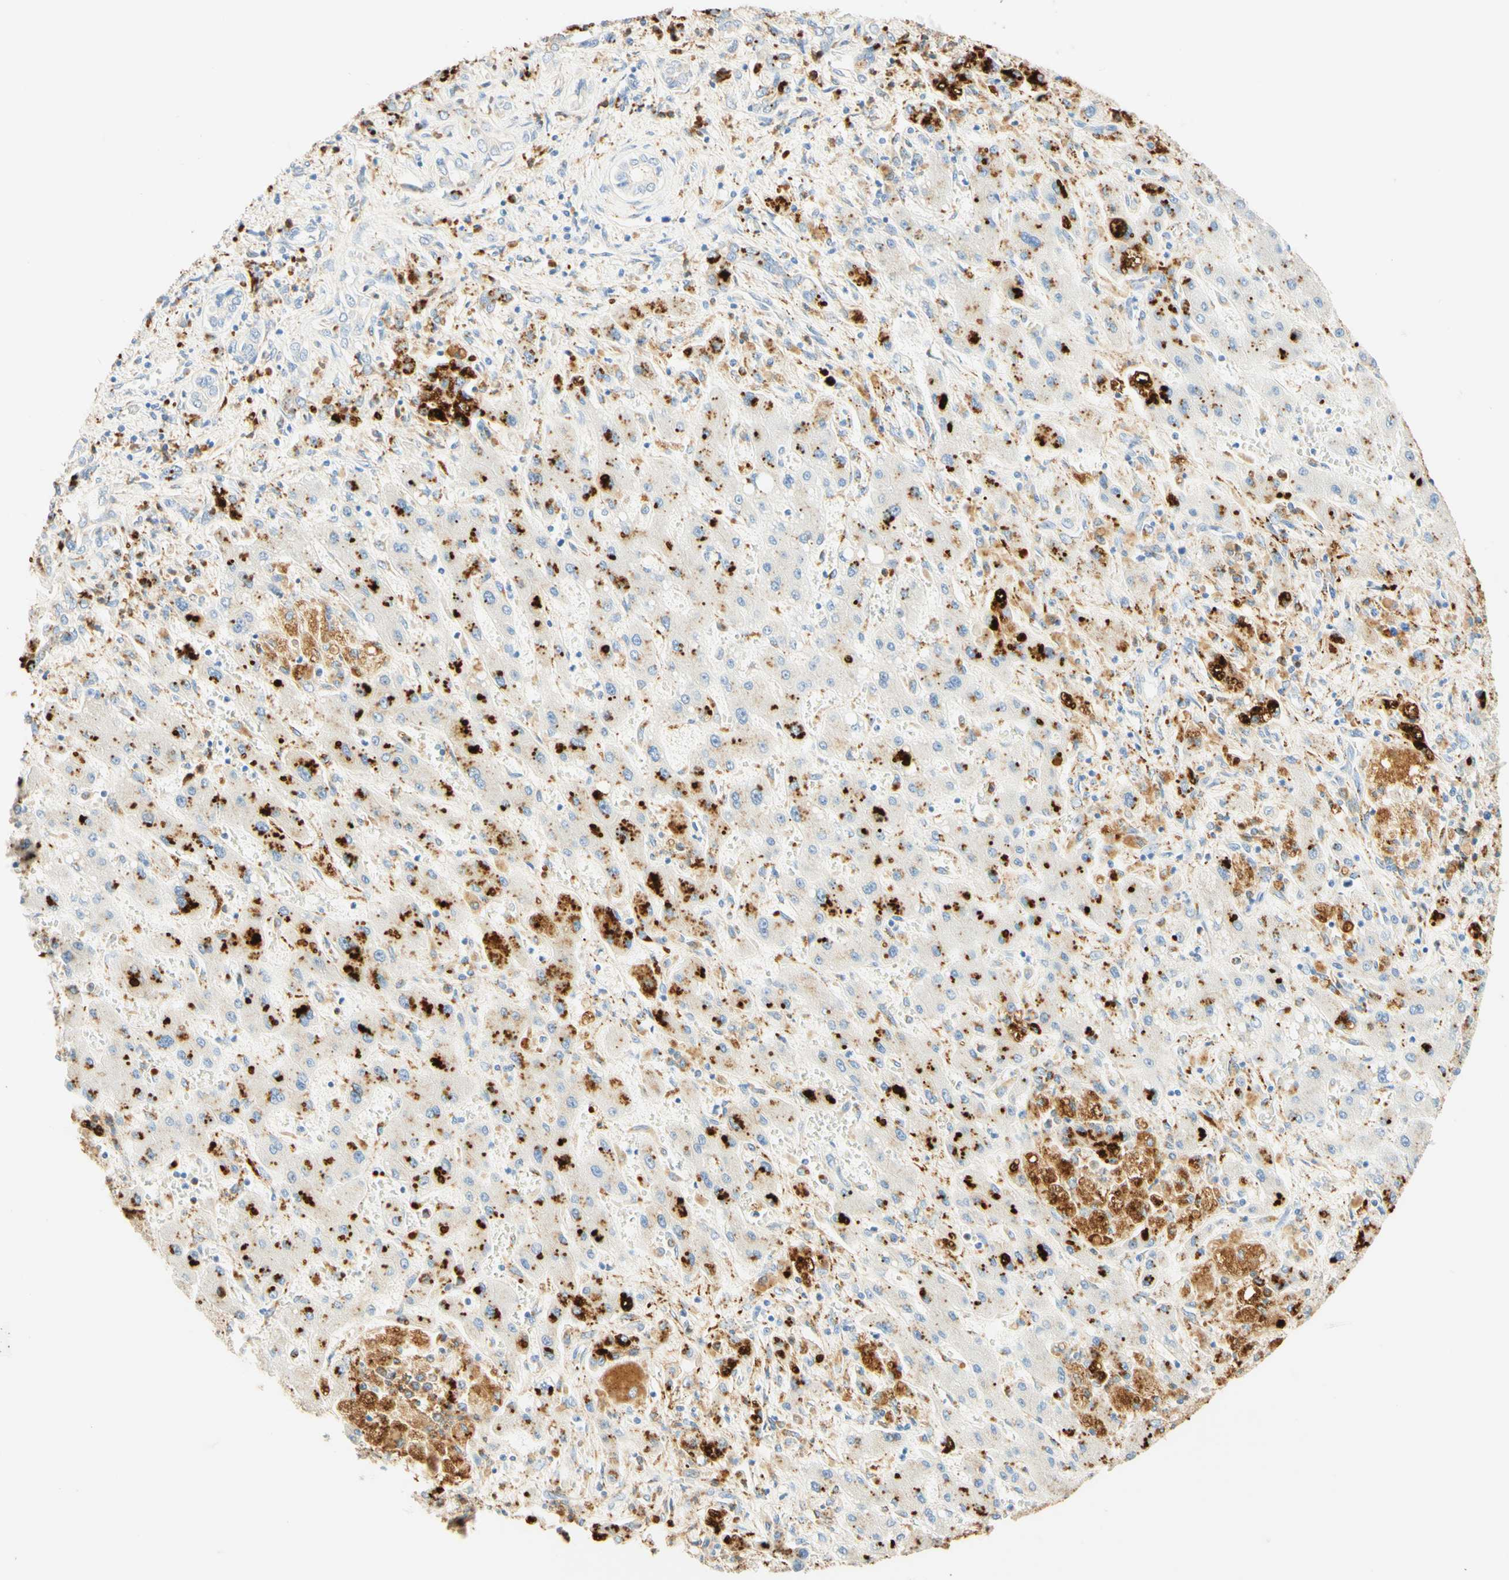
{"staining": {"intensity": "strong", "quantity": "25%-75%", "location": "cytoplasmic/membranous"}, "tissue": "liver cancer", "cell_type": "Tumor cells", "image_type": "cancer", "snomed": [{"axis": "morphology", "description": "Cholangiocarcinoma"}, {"axis": "topography", "description": "Liver"}], "caption": "Protein staining by immunohistochemistry (IHC) shows strong cytoplasmic/membranous positivity in about 25%-75% of tumor cells in liver cholangiocarcinoma.", "gene": "CD63", "patient": {"sex": "male", "age": 50}}